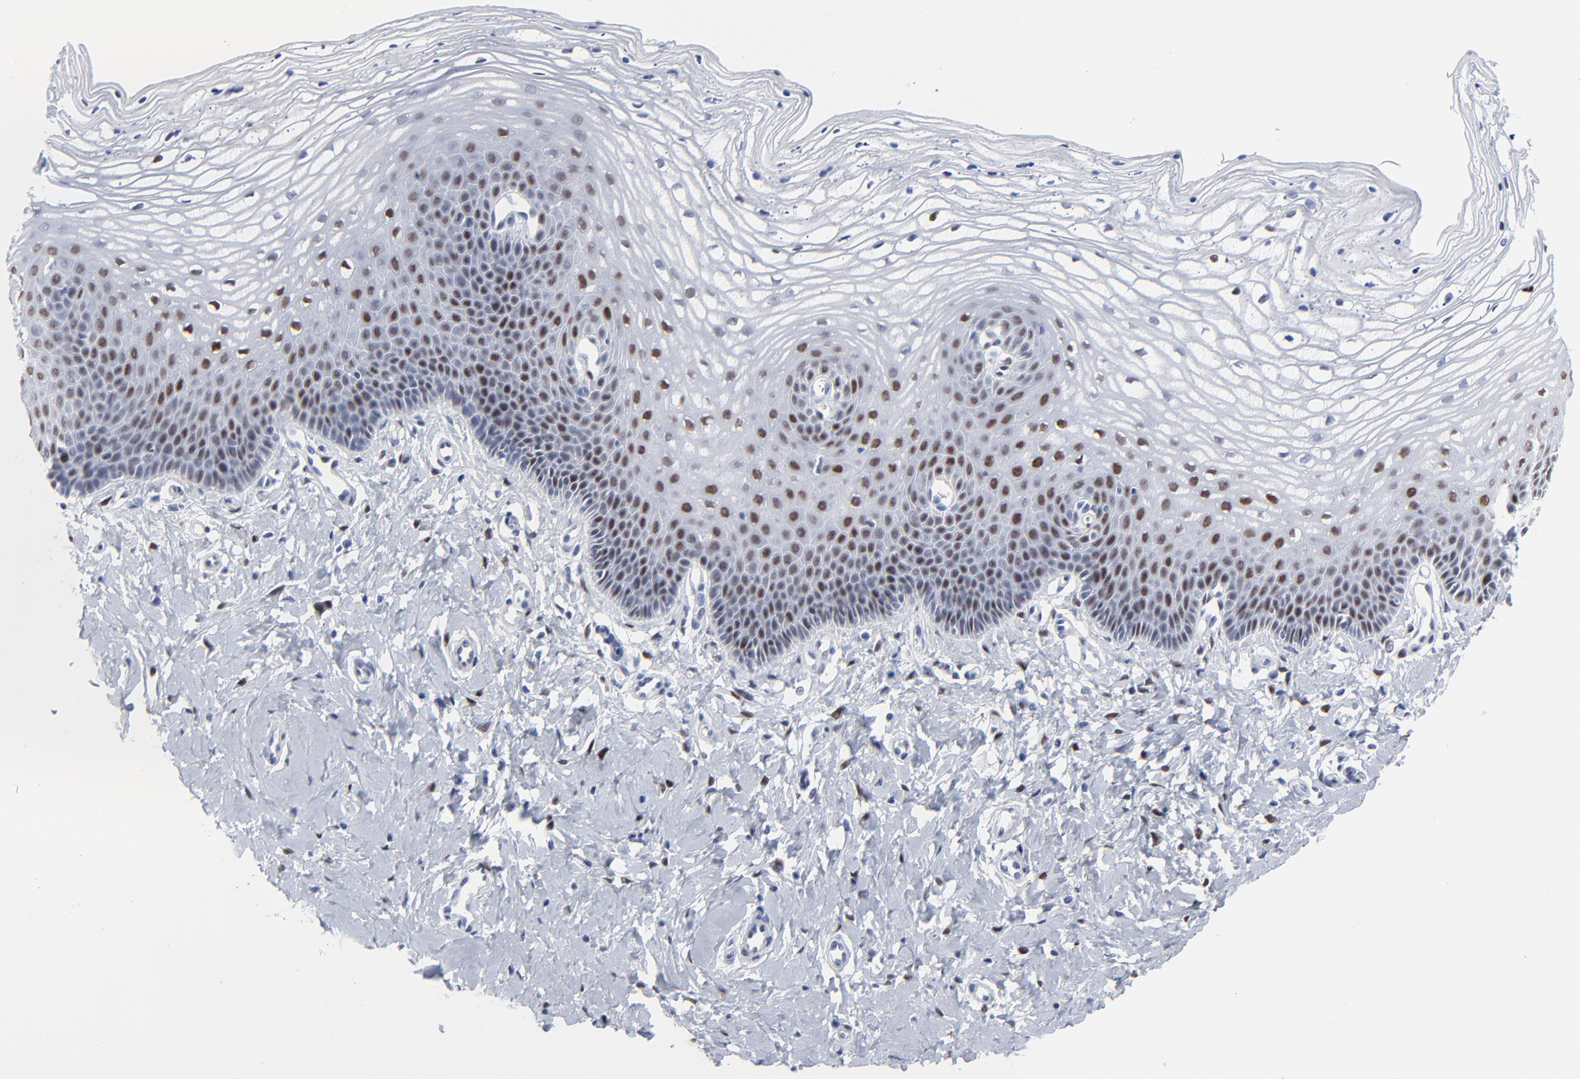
{"staining": {"intensity": "strong", "quantity": "25%-75%", "location": "nuclear"}, "tissue": "vagina", "cell_type": "Squamous epithelial cells", "image_type": "normal", "snomed": [{"axis": "morphology", "description": "Normal tissue, NOS"}, {"axis": "topography", "description": "Vagina"}], "caption": "An IHC photomicrograph of benign tissue is shown. Protein staining in brown labels strong nuclear positivity in vagina within squamous epithelial cells.", "gene": "JUN", "patient": {"sex": "female", "age": 68}}